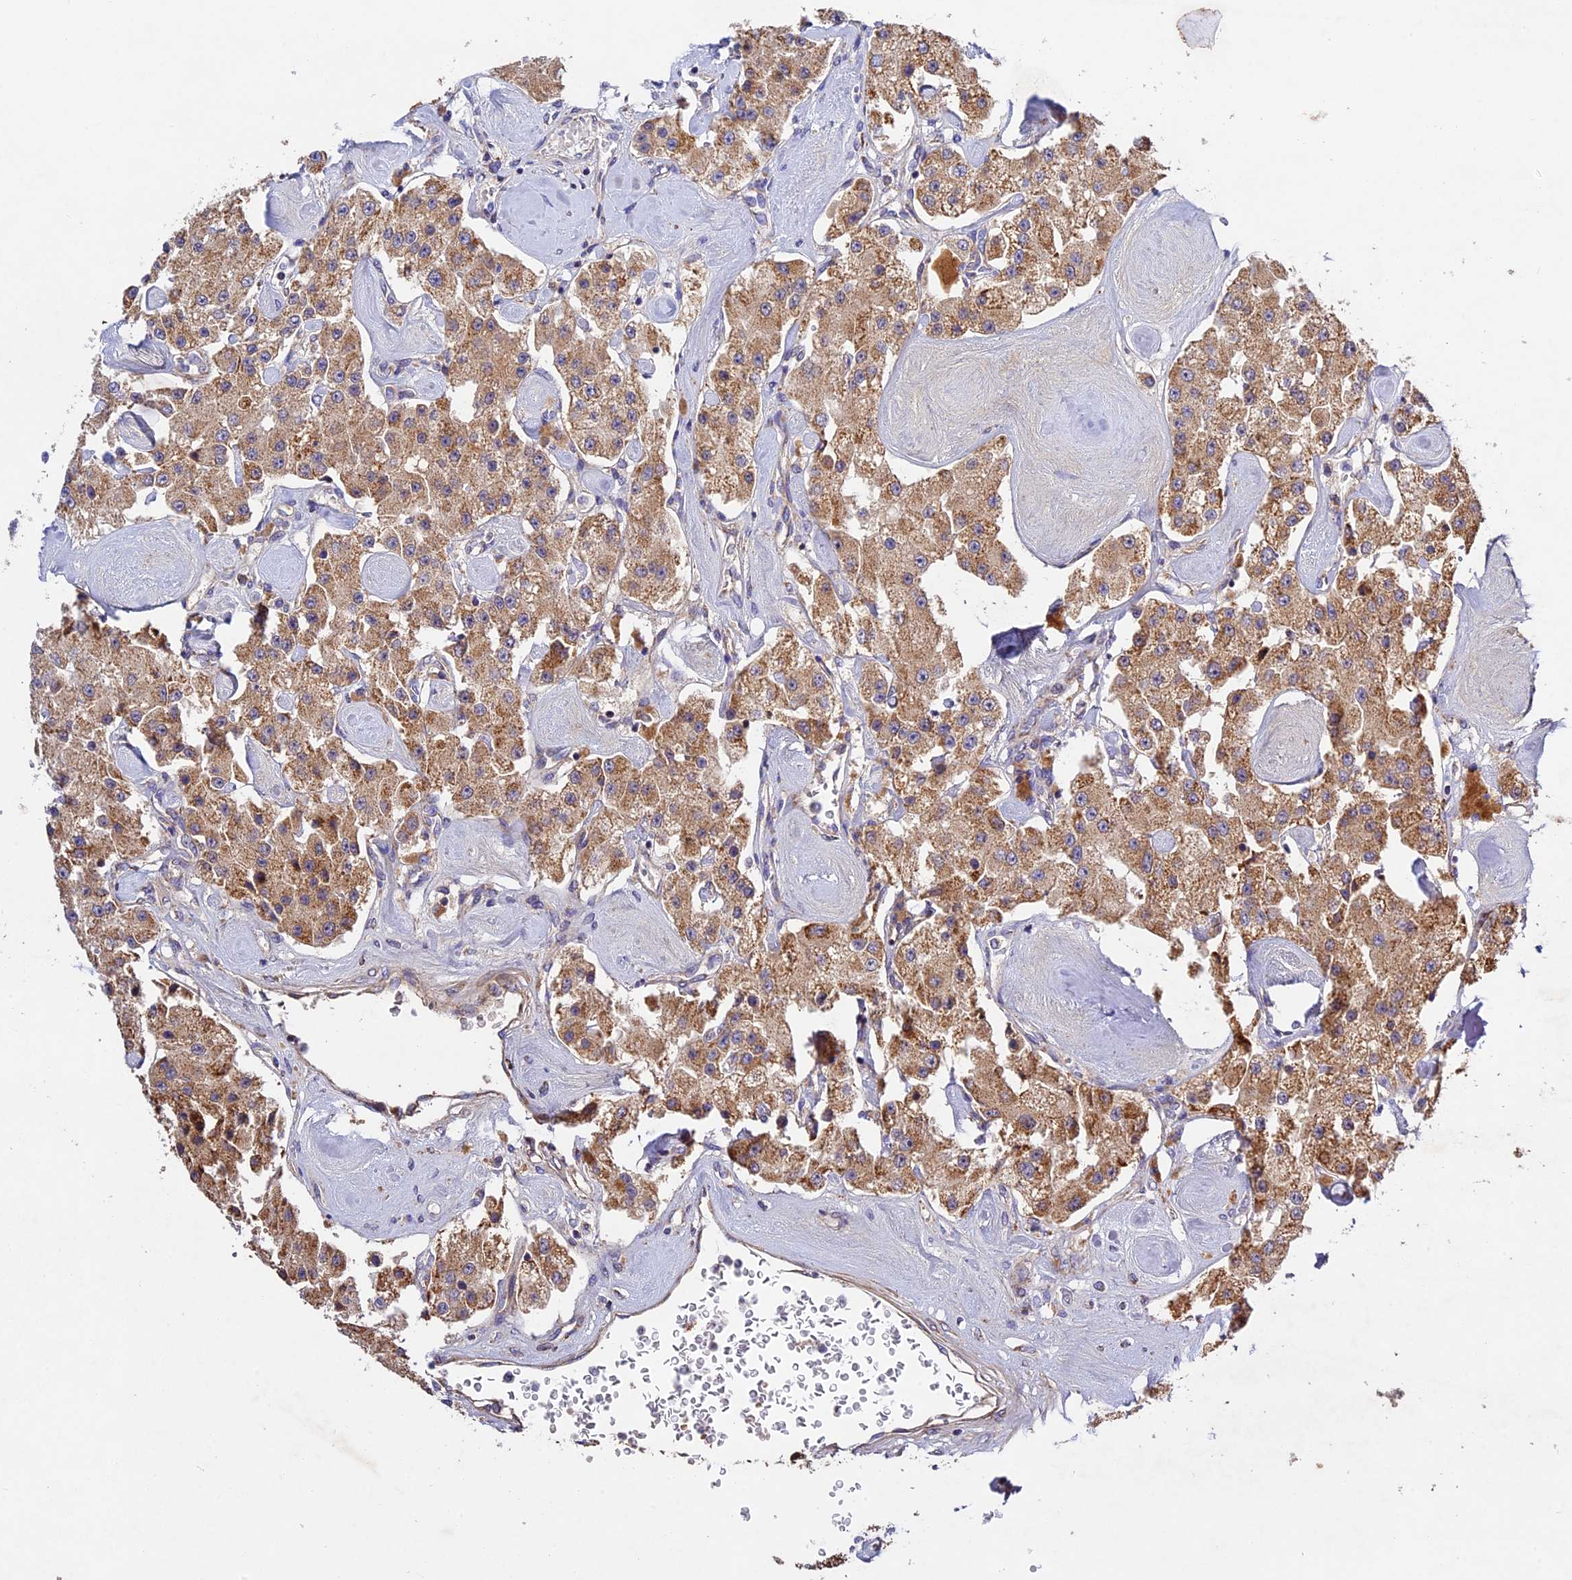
{"staining": {"intensity": "moderate", "quantity": ">75%", "location": "cytoplasmic/membranous"}, "tissue": "carcinoid", "cell_type": "Tumor cells", "image_type": "cancer", "snomed": [{"axis": "morphology", "description": "Carcinoid, malignant, NOS"}, {"axis": "topography", "description": "Pancreas"}], "caption": "Immunohistochemical staining of human carcinoid demonstrates medium levels of moderate cytoplasmic/membranous positivity in approximately >75% of tumor cells.", "gene": "OCEL1", "patient": {"sex": "male", "age": 41}}